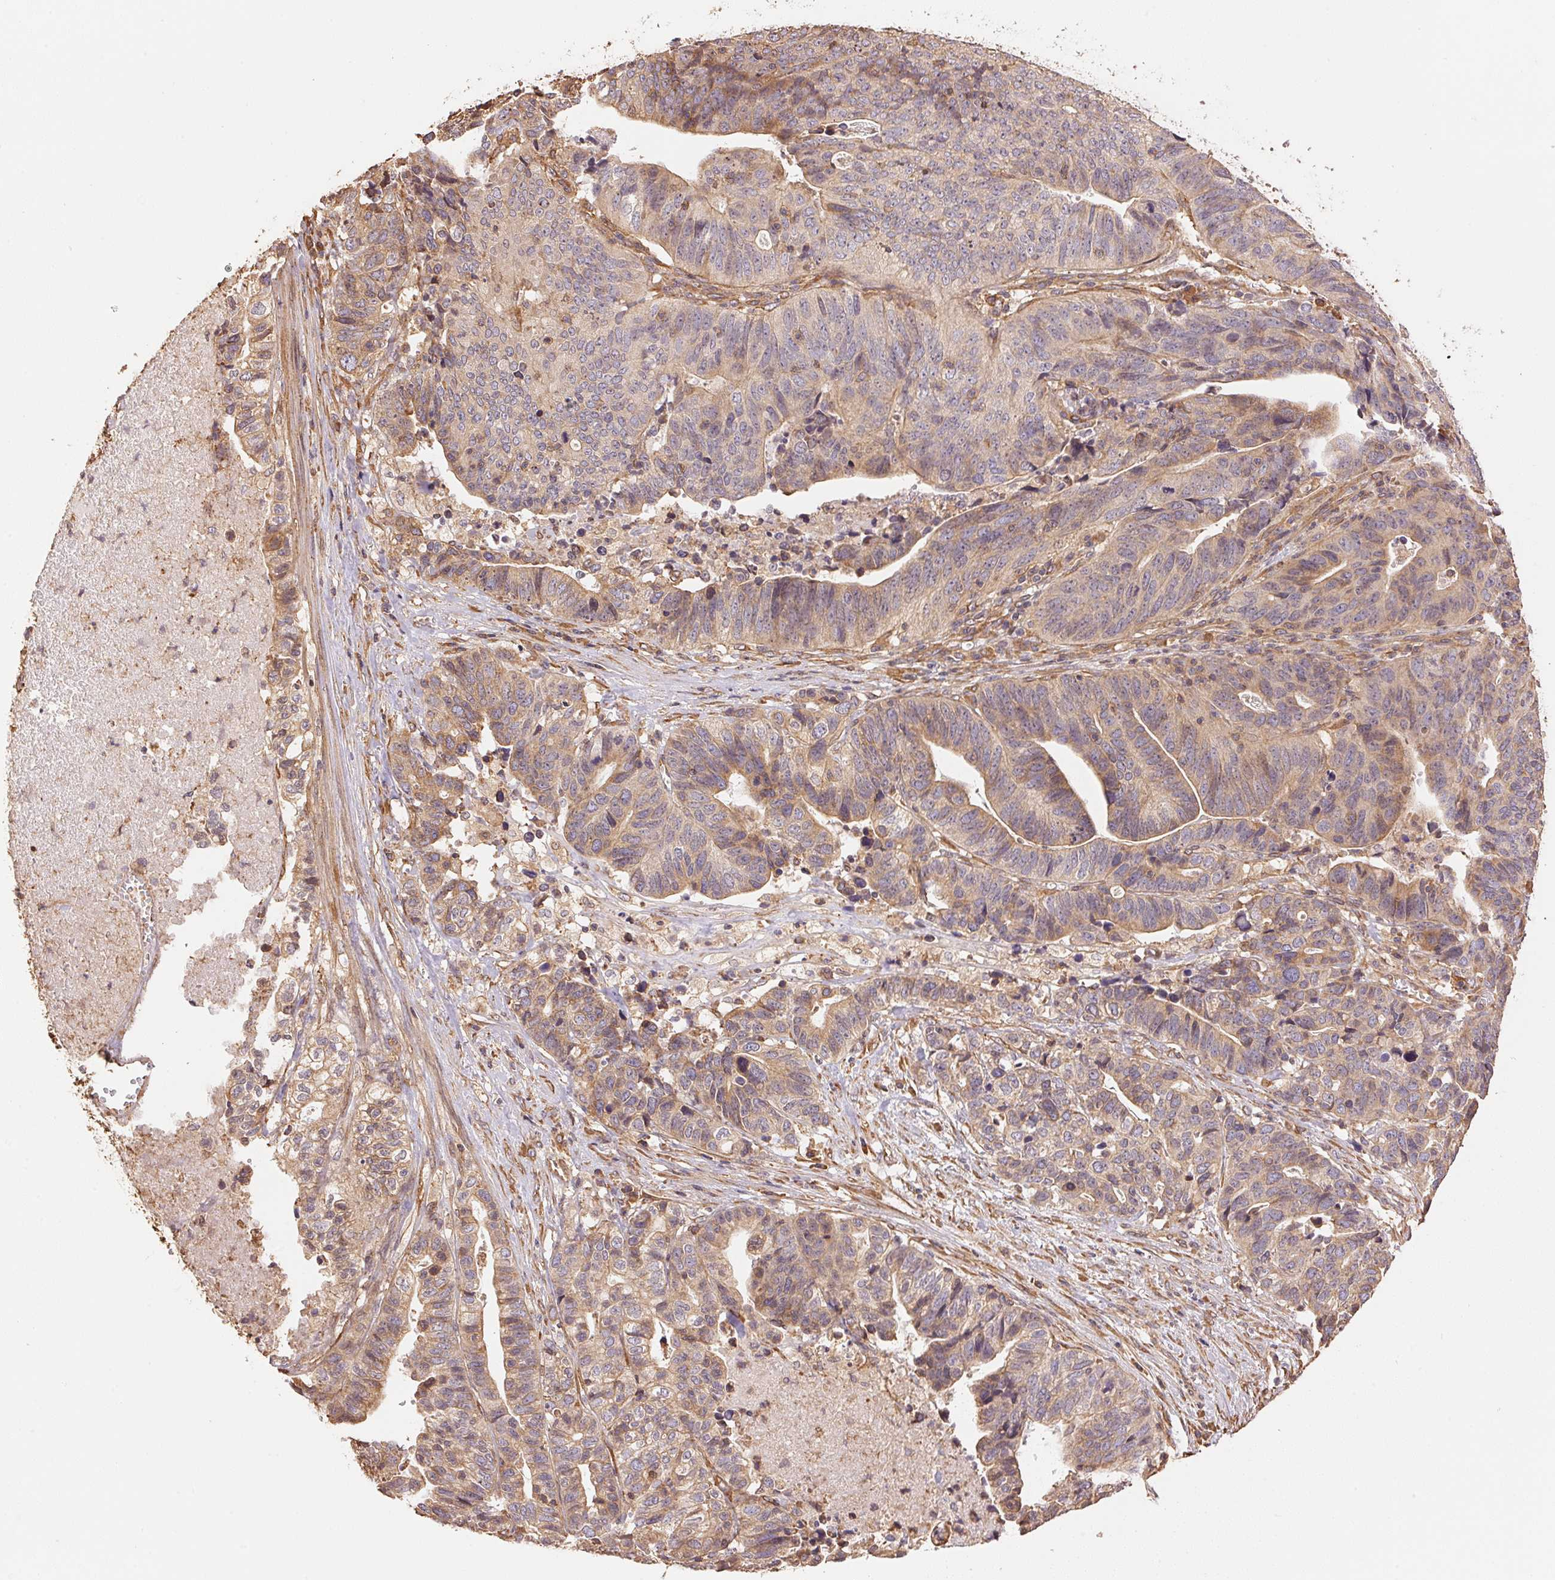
{"staining": {"intensity": "moderate", "quantity": ">75%", "location": "cytoplasmic/membranous"}, "tissue": "stomach cancer", "cell_type": "Tumor cells", "image_type": "cancer", "snomed": [{"axis": "morphology", "description": "Adenocarcinoma, NOS"}, {"axis": "topography", "description": "Stomach, upper"}], "caption": "Moderate cytoplasmic/membranous protein staining is identified in about >75% of tumor cells in adenocarcinoma (stomach).", "gene": "C6orf163", "patient": {"sex": "female", "age": 67}}